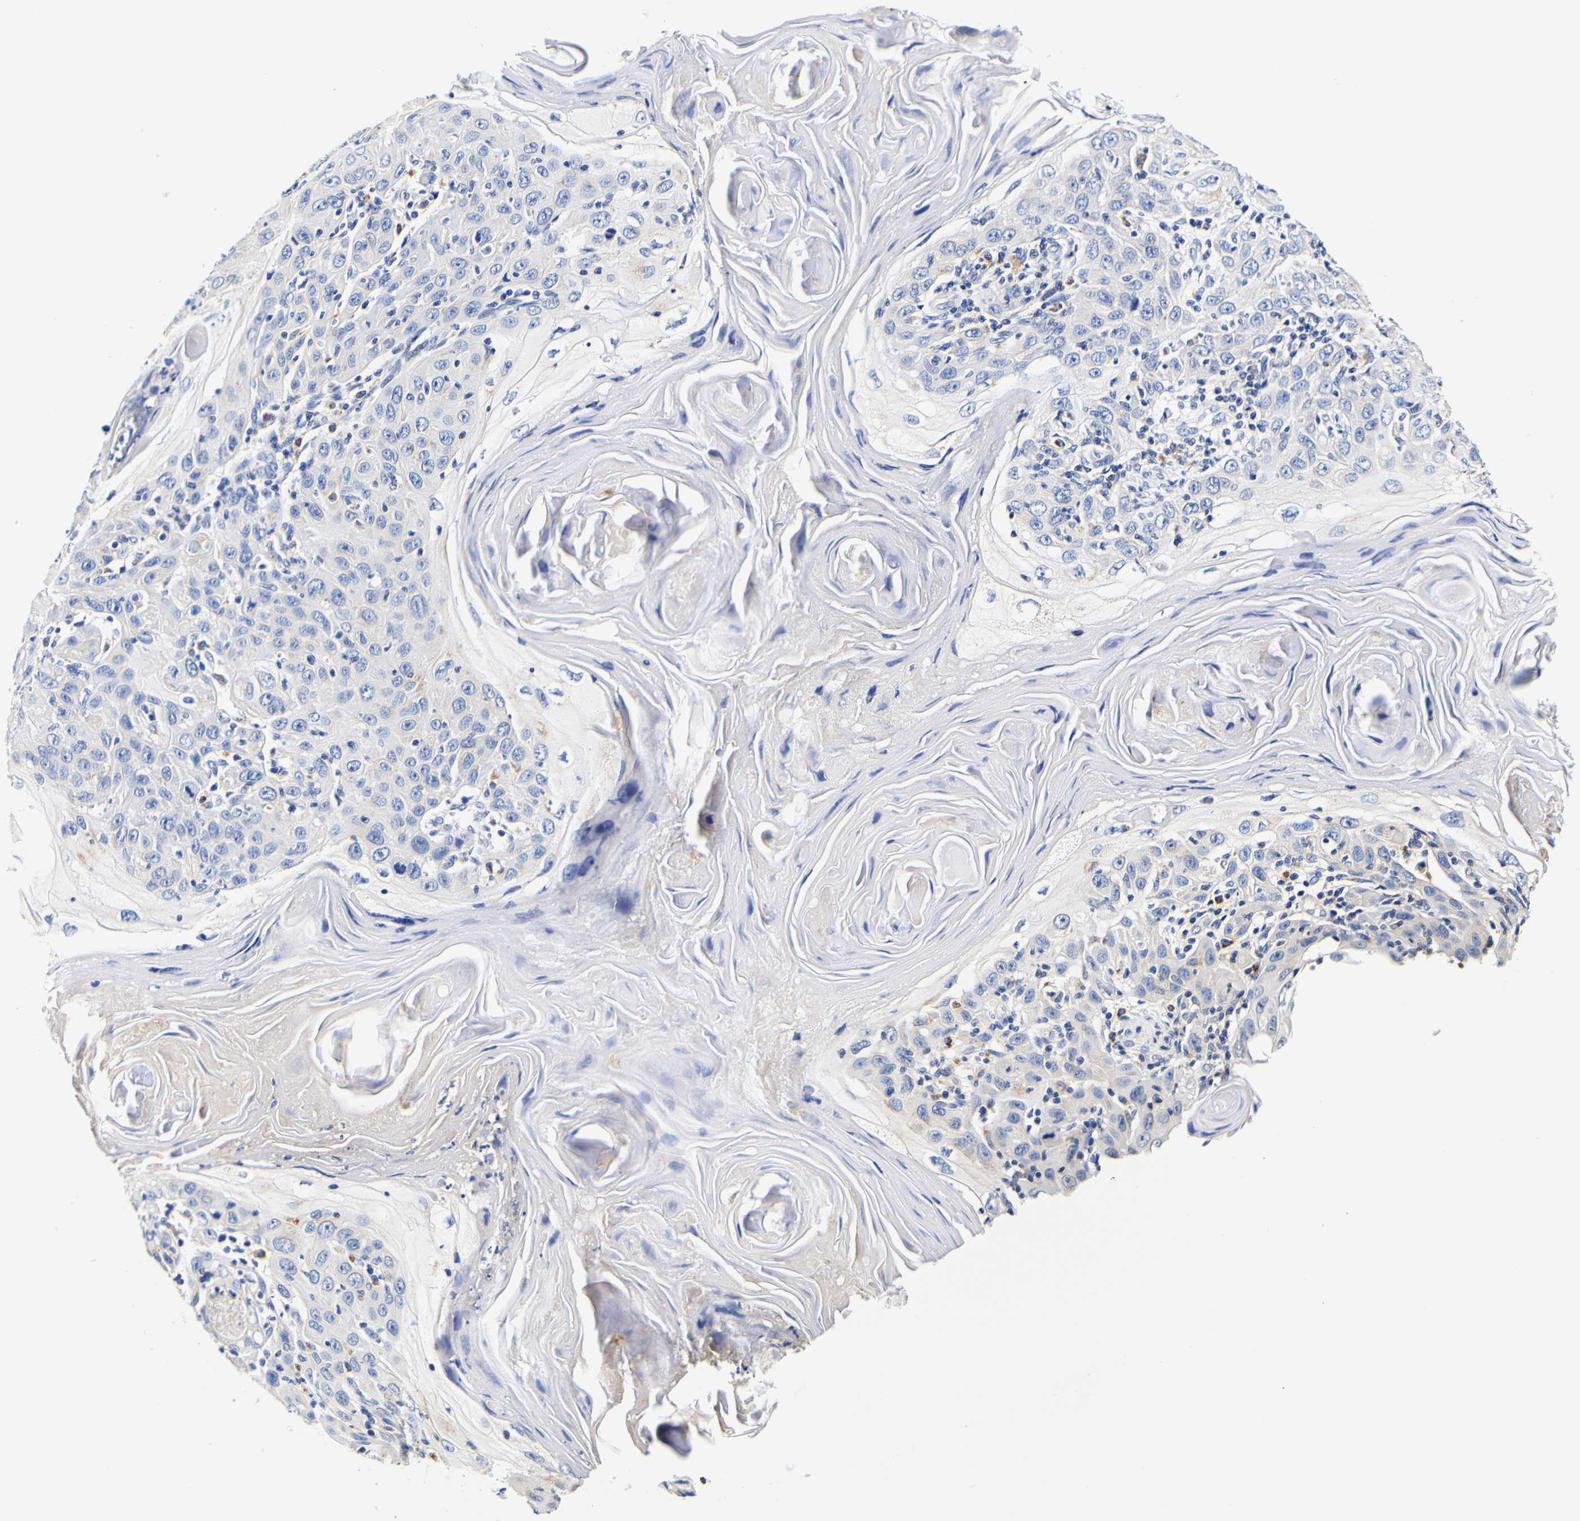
{"staining": {"intensity": "weak", "quantity": "<25%", "location": "cytoplasmic/membranous"}, "tissue": "skin cancer", "cell_type": "Tumor cells", "image_type": "cancer", "snomed": [{"axis": "morphology", "description": "Squamous cell carcinoma, NOS"}, {"axis": "topography", "description": "Skin"}], "caption": "IHC of skin cancer (squamous cell carcinoma) reveals no staining in tumor cells.", "gene": "CAMK4", "patient": {"sex": "female", "age": 88}}